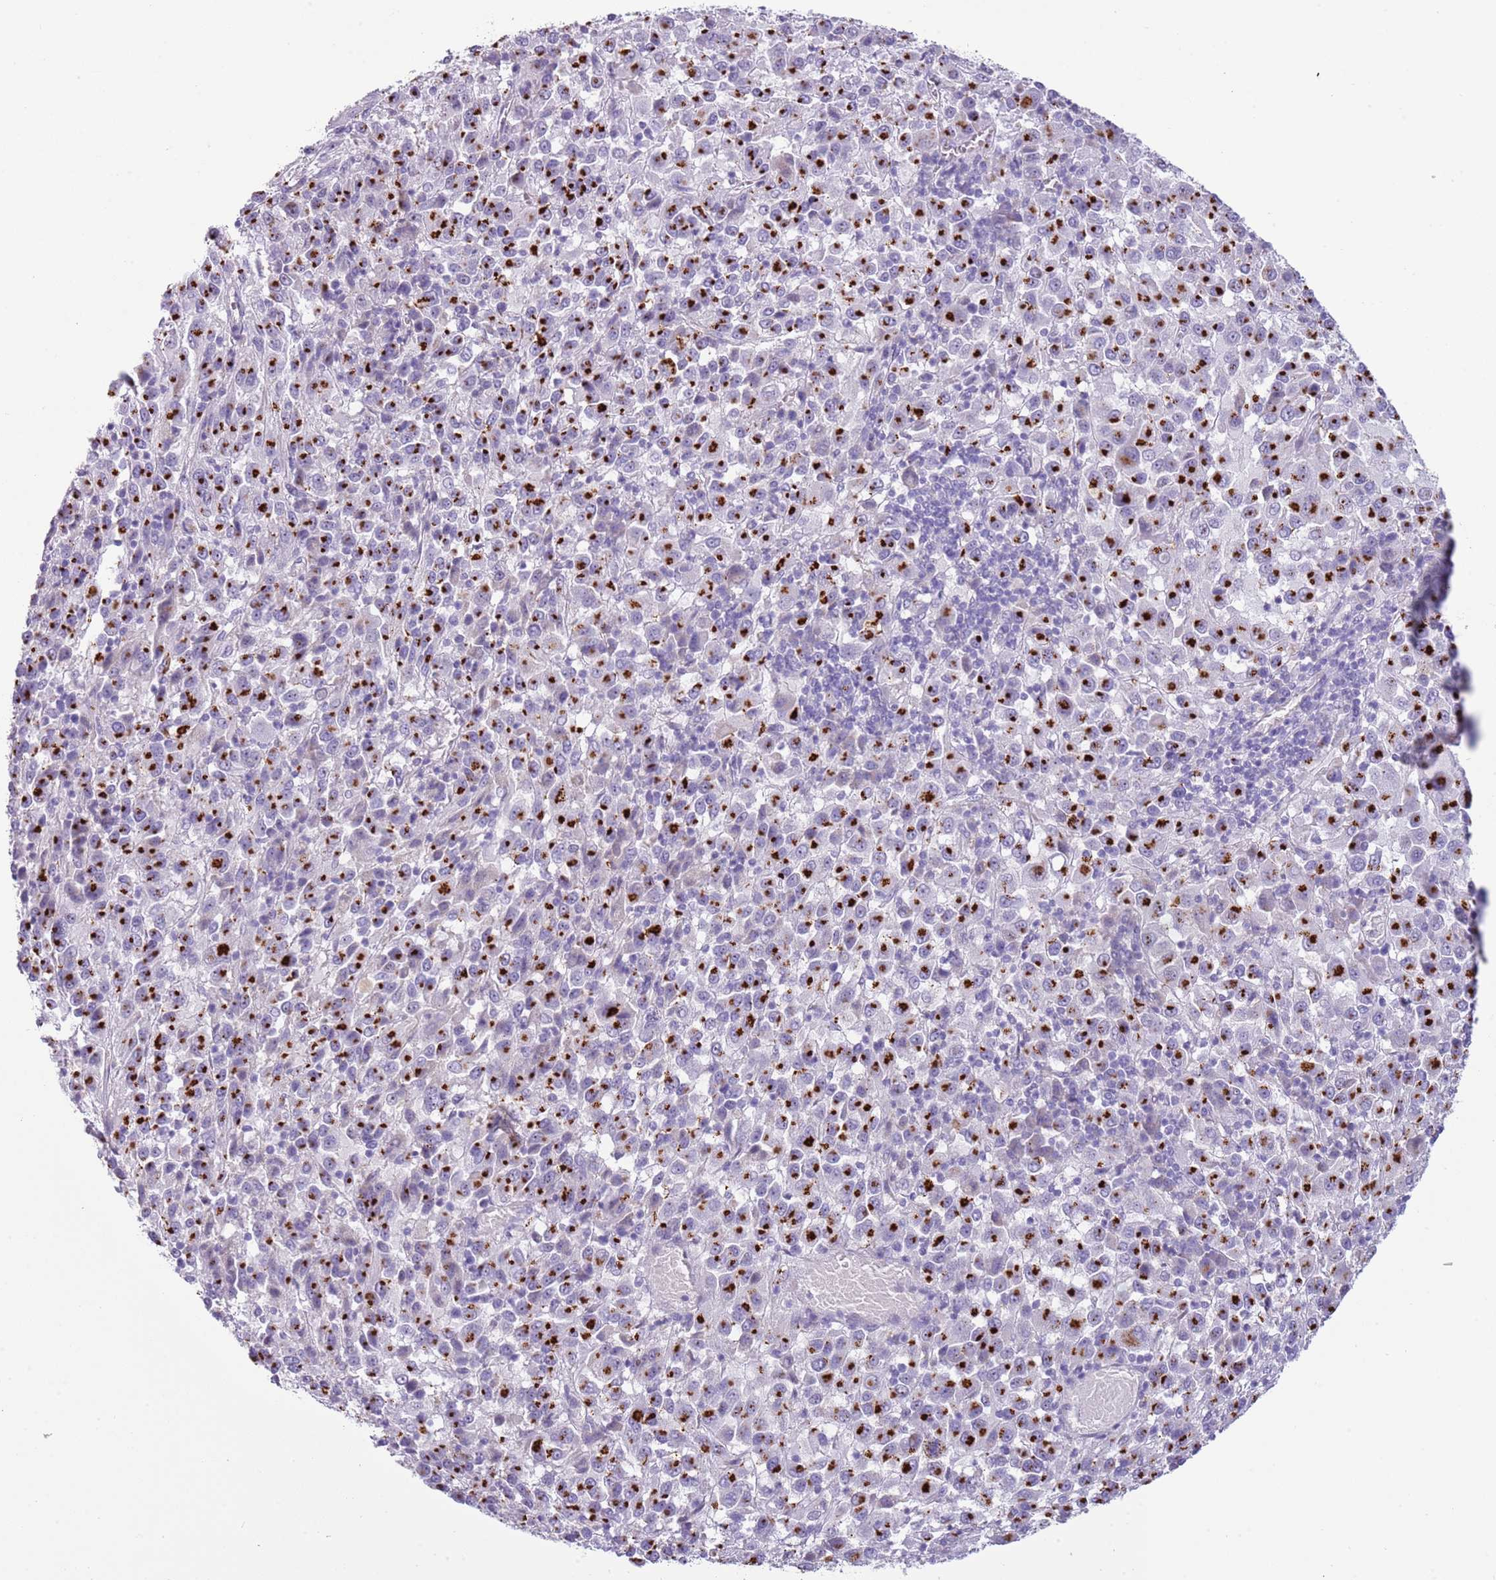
{"staining": {"intensity": "strong", "quantity": "25%-75%", "location": "cytoplasmic/membranous"}, "tissue": "melanoma", "cell_type": "Tumor cells", "image_type": "cancer", "snomed": [{"axis": "morphology", "description": "Malignant melanoma, Metastatic site"}, {"axis": "topography", "description": "Lung"}], "caption": "Immunohistochemistry (IHC) of malignant melanoma (metastatic site) demonstrates high levels of strong cytoplasmic/membranous positivity in about 25%-75% of tumor cells.", "gene": "NBPF6", "patient": {"sex": "male", "age": 64}}